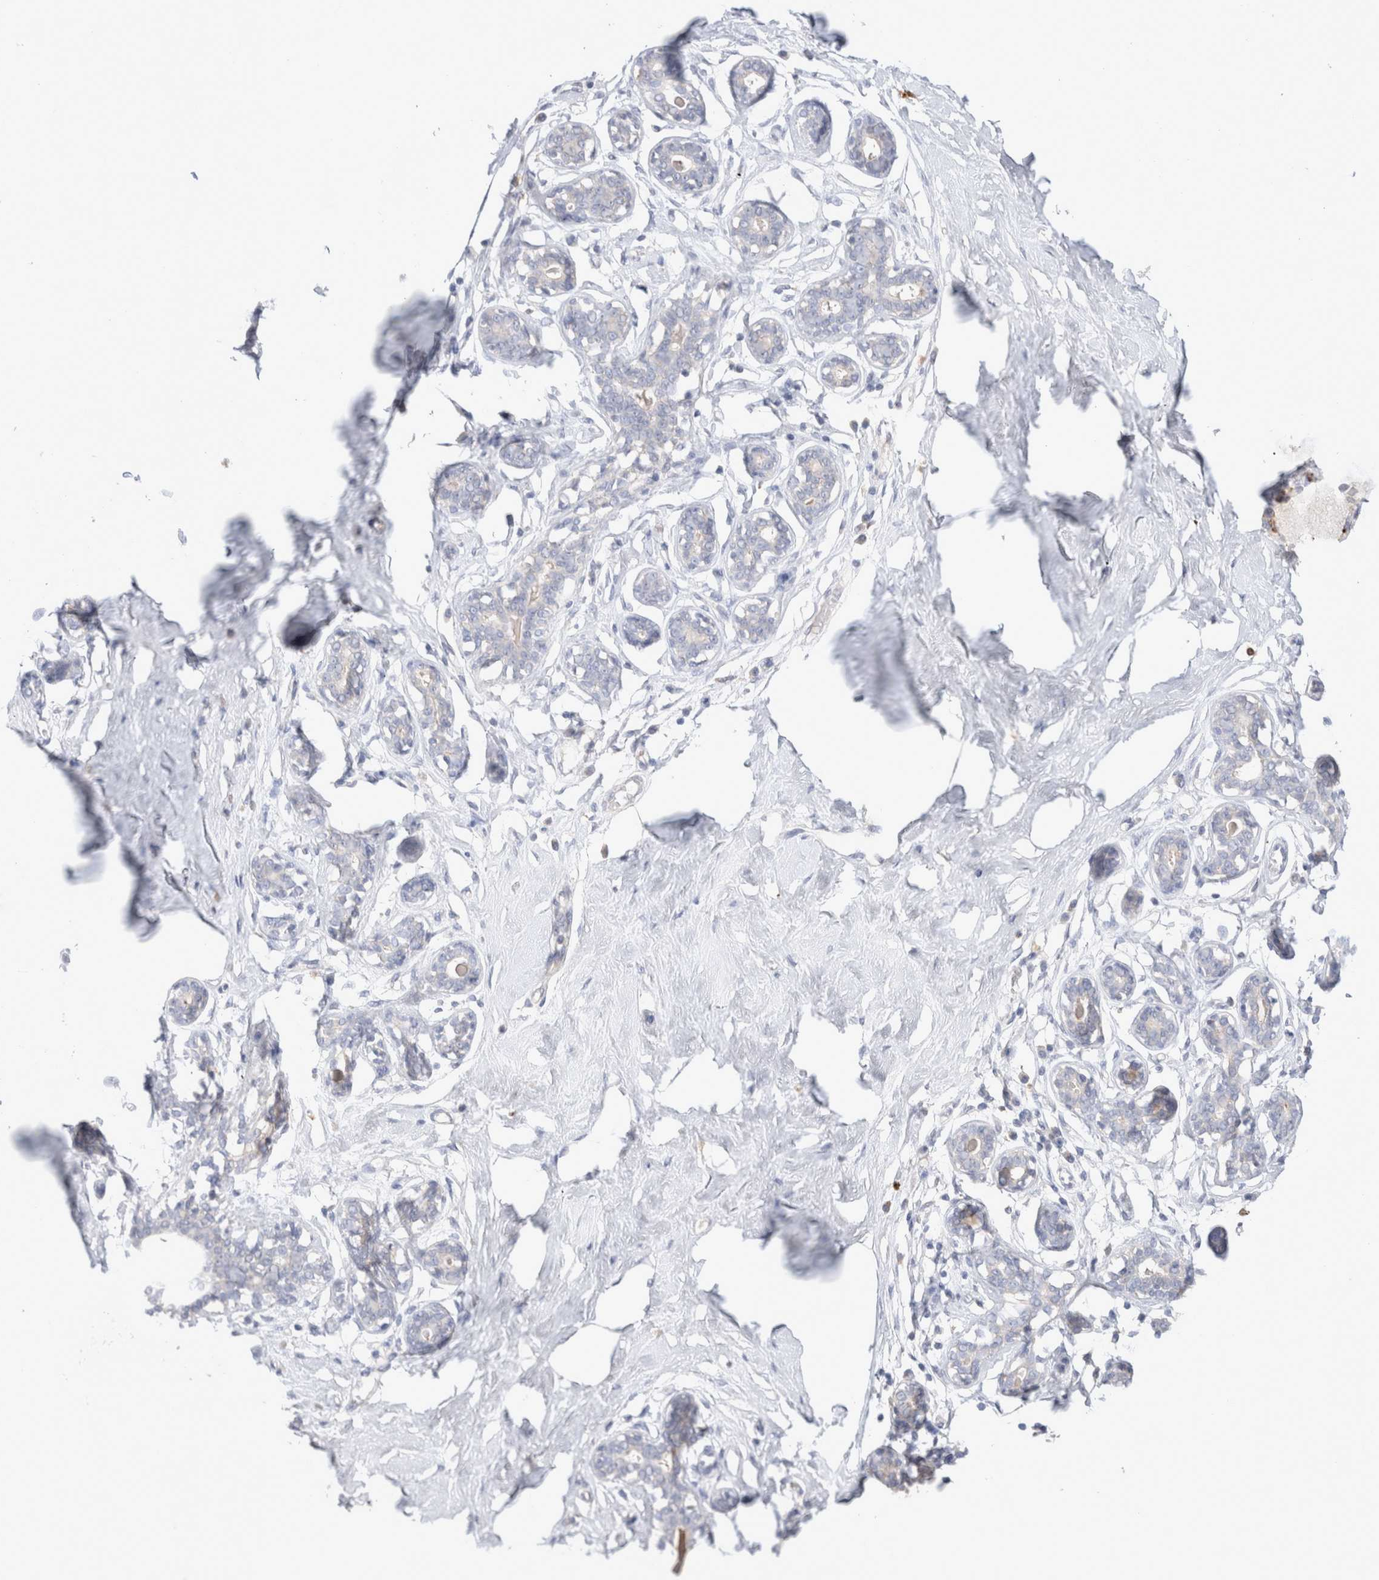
{"staining": {"intensity": "negative", "quantity": "none", "location": "none"}, "tissue": "breast", "cell_type": "Adipocytes", "image_type": "normal", "snomed": [{"axis": "morphology", "description": "Normal tissue, NOS"}, {"axis": "topography", "description": "Breast"}], "caption": "This is a image of IHC staining of unremarkable breast, which shows no positivity in adipocytes. Nuclei are stained in blue.", "gene": "HPGDS", "patient": {"sex": "female", "age": 23}}